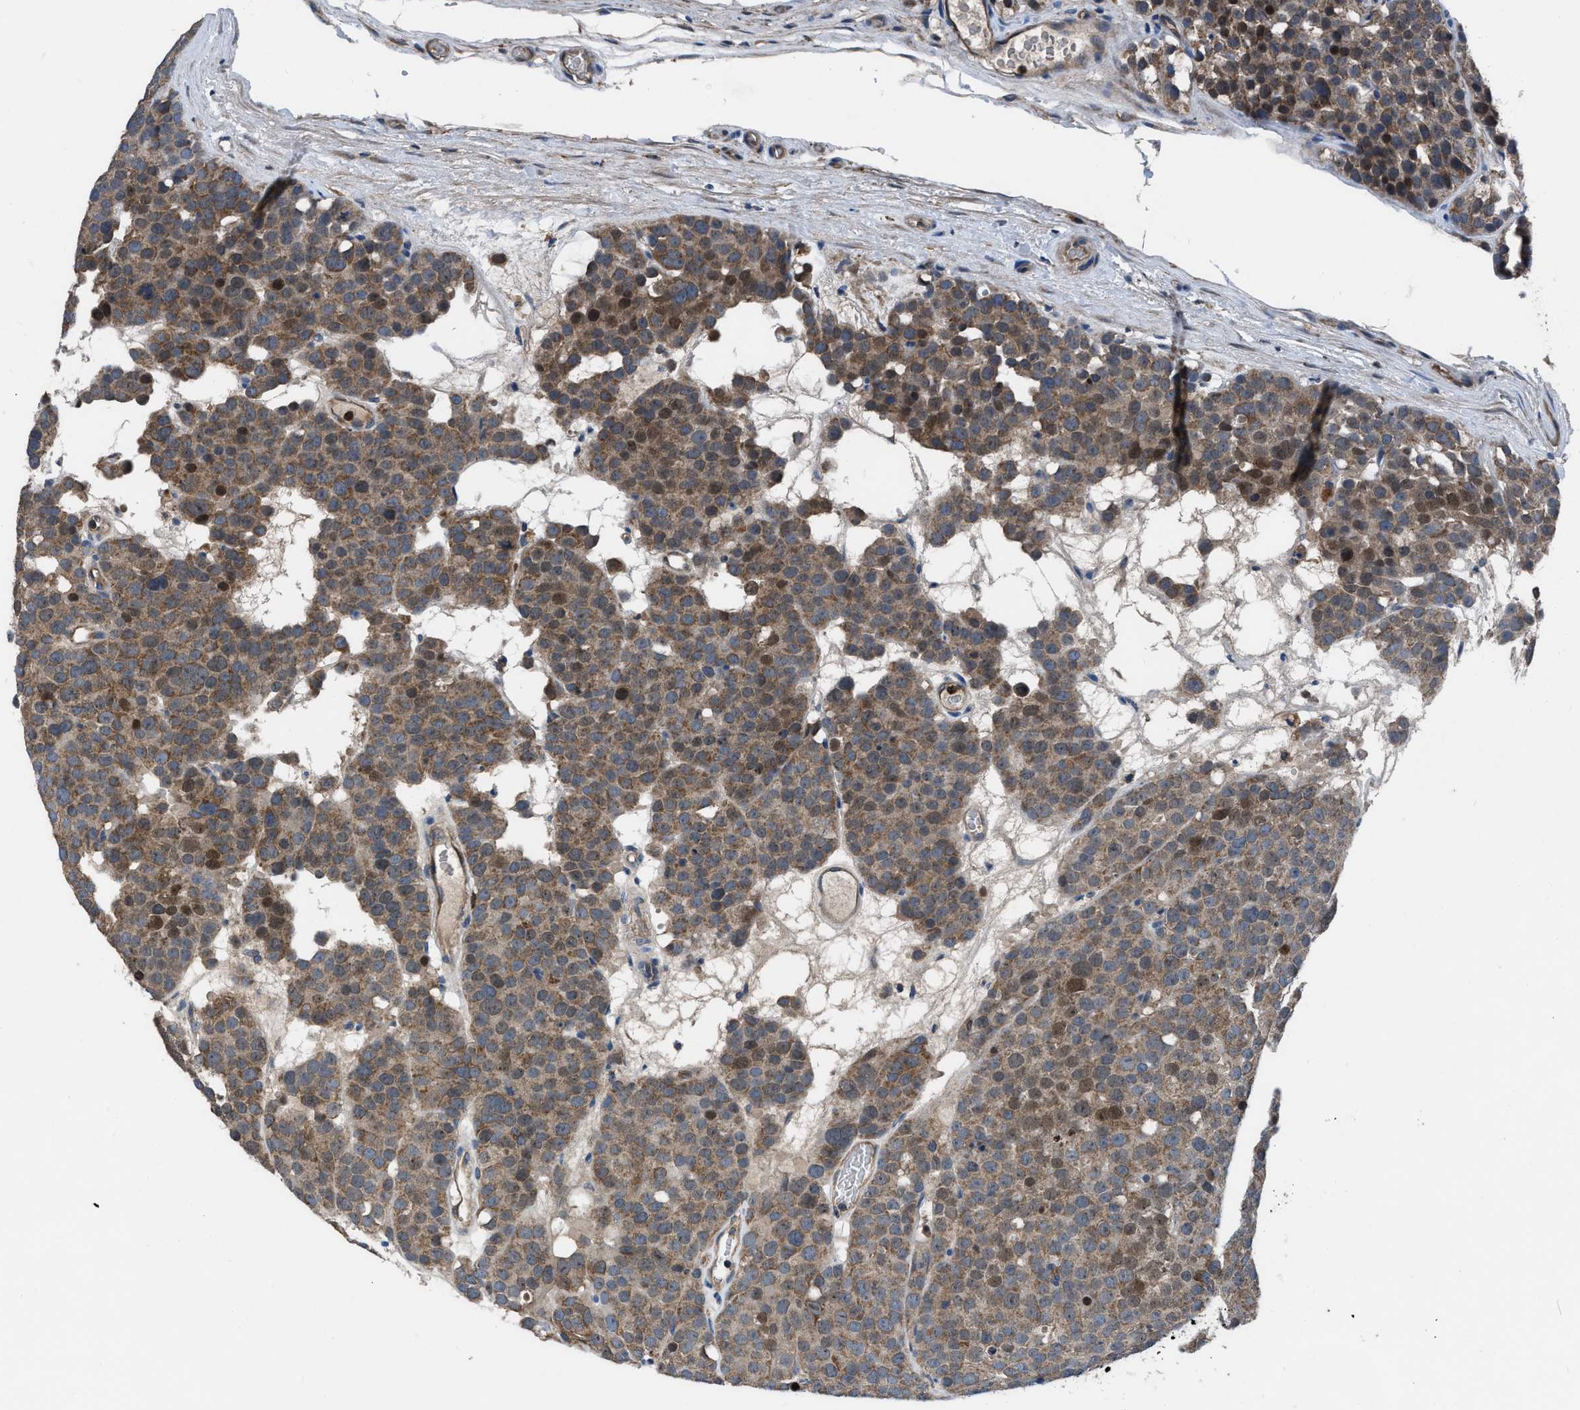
{"staining": {"intensity": "moderate", "quantity": ">75%", "location": "cytoplasmic/membranous"}, "tissue": "testis cancer", "cell_type": "Tumor cells", "image_type": "cancer", "snomed": [{"axis": "morphology", "description": "Seminoma, NOS"}, {"axis": "topography", "description": "Testis"}], "caption": "There is medium levels of moderate cytoplasmic/membranous staining in tumor cells of seminoma (testis), as demonstrated by immunohistochemical staining (brown color).", "gene": "USP25", "patient": {"sex": "male", "age": 71}}